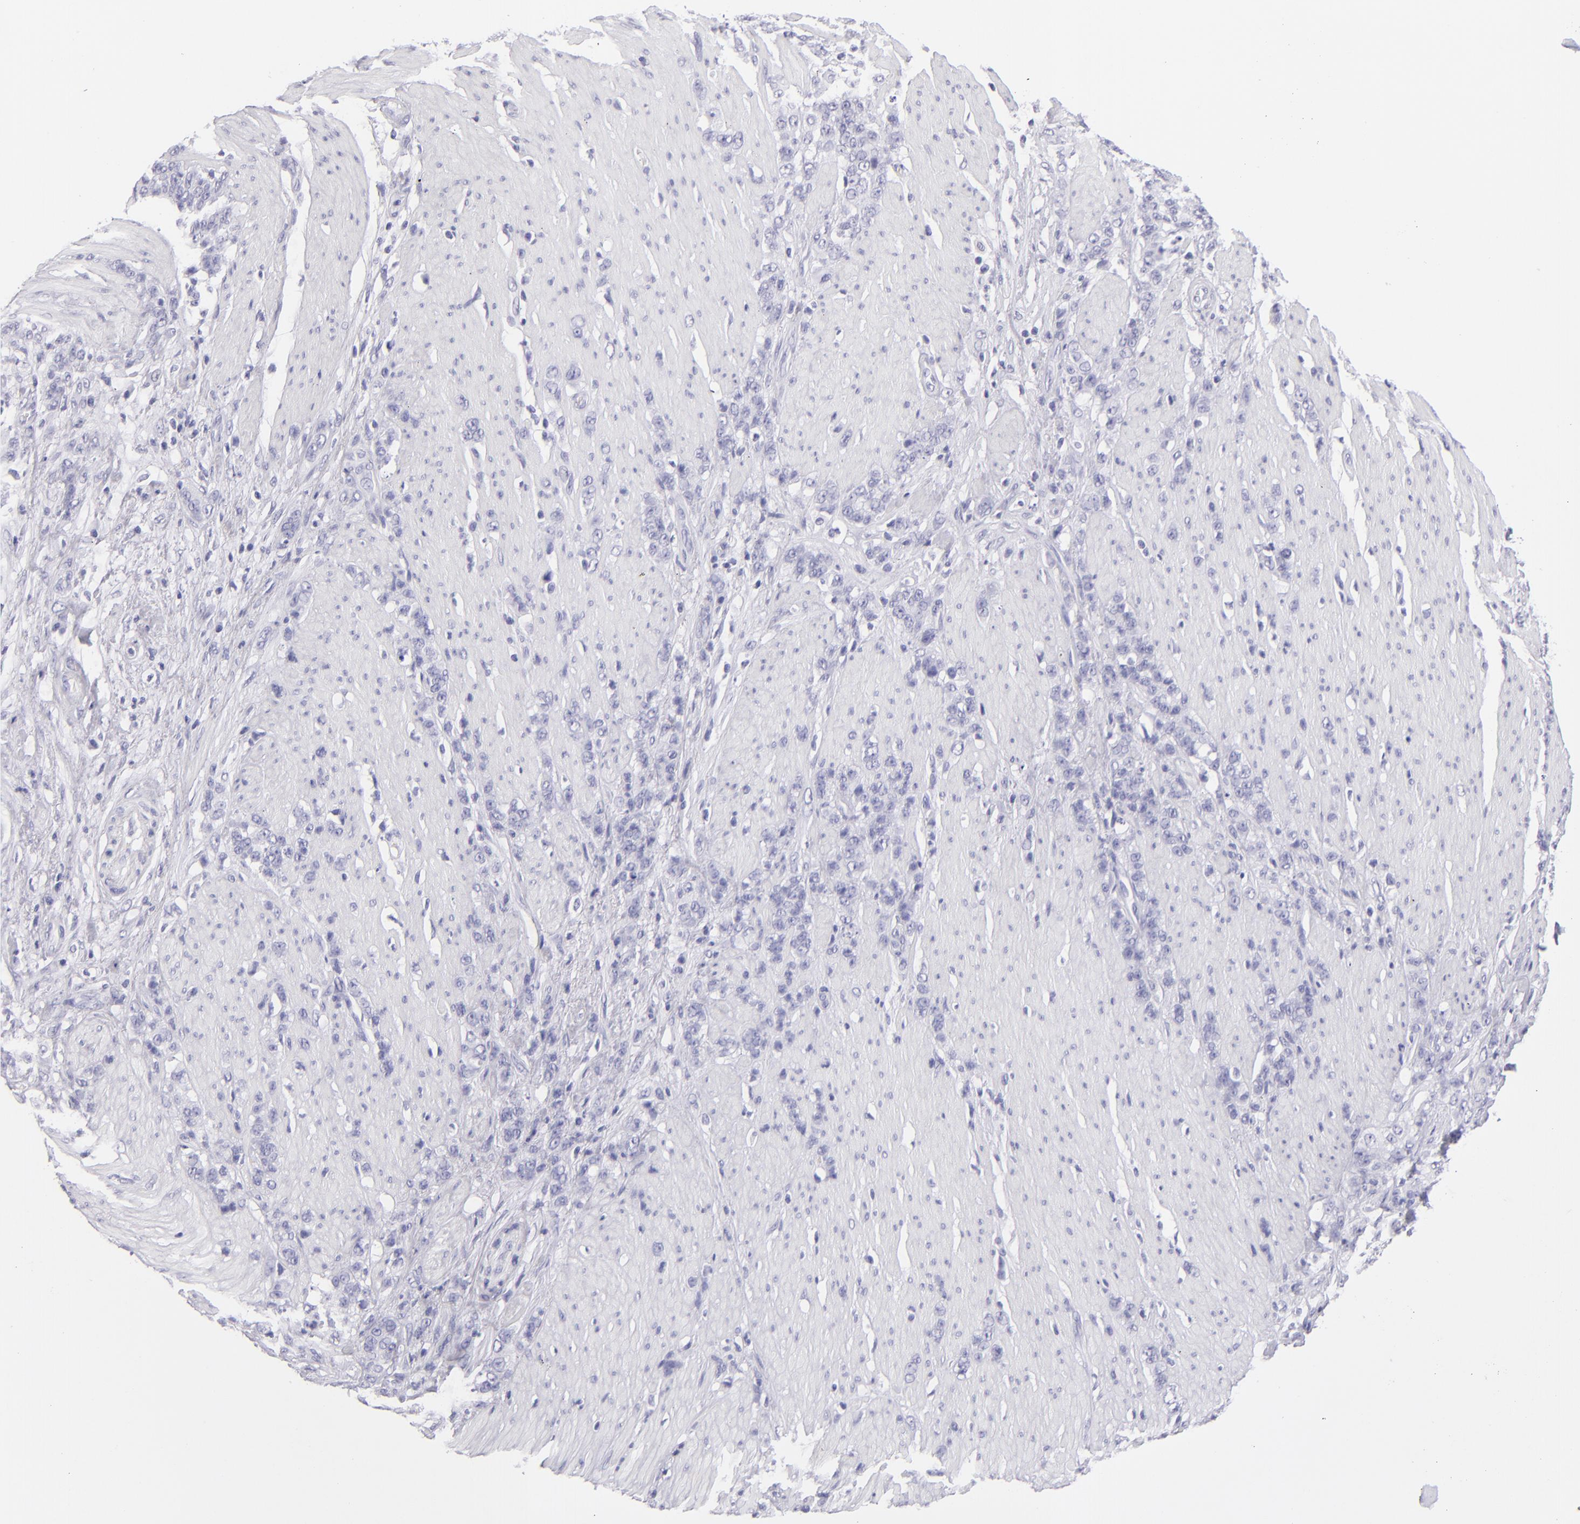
{"staining": {"intensity": "negative", "quantity": "none", "location": "none"}, "tissue": "stomach cancer", "cell_type": "Tumor cells", "image_type": "cancer", "snomed": [{"axis": "morphology", "description": "Adenocarcinoma, NOS"}, {"axis": "topography", "description": "Stomach, lower"}], "caption": "Immunohistochemistry micrograph of human stomach adenocarcinoma stained for a protein (brown), which displays no expression in tumor cells.", "gene": "PVALB", "patient": {"sex": "male", "age": 88}}